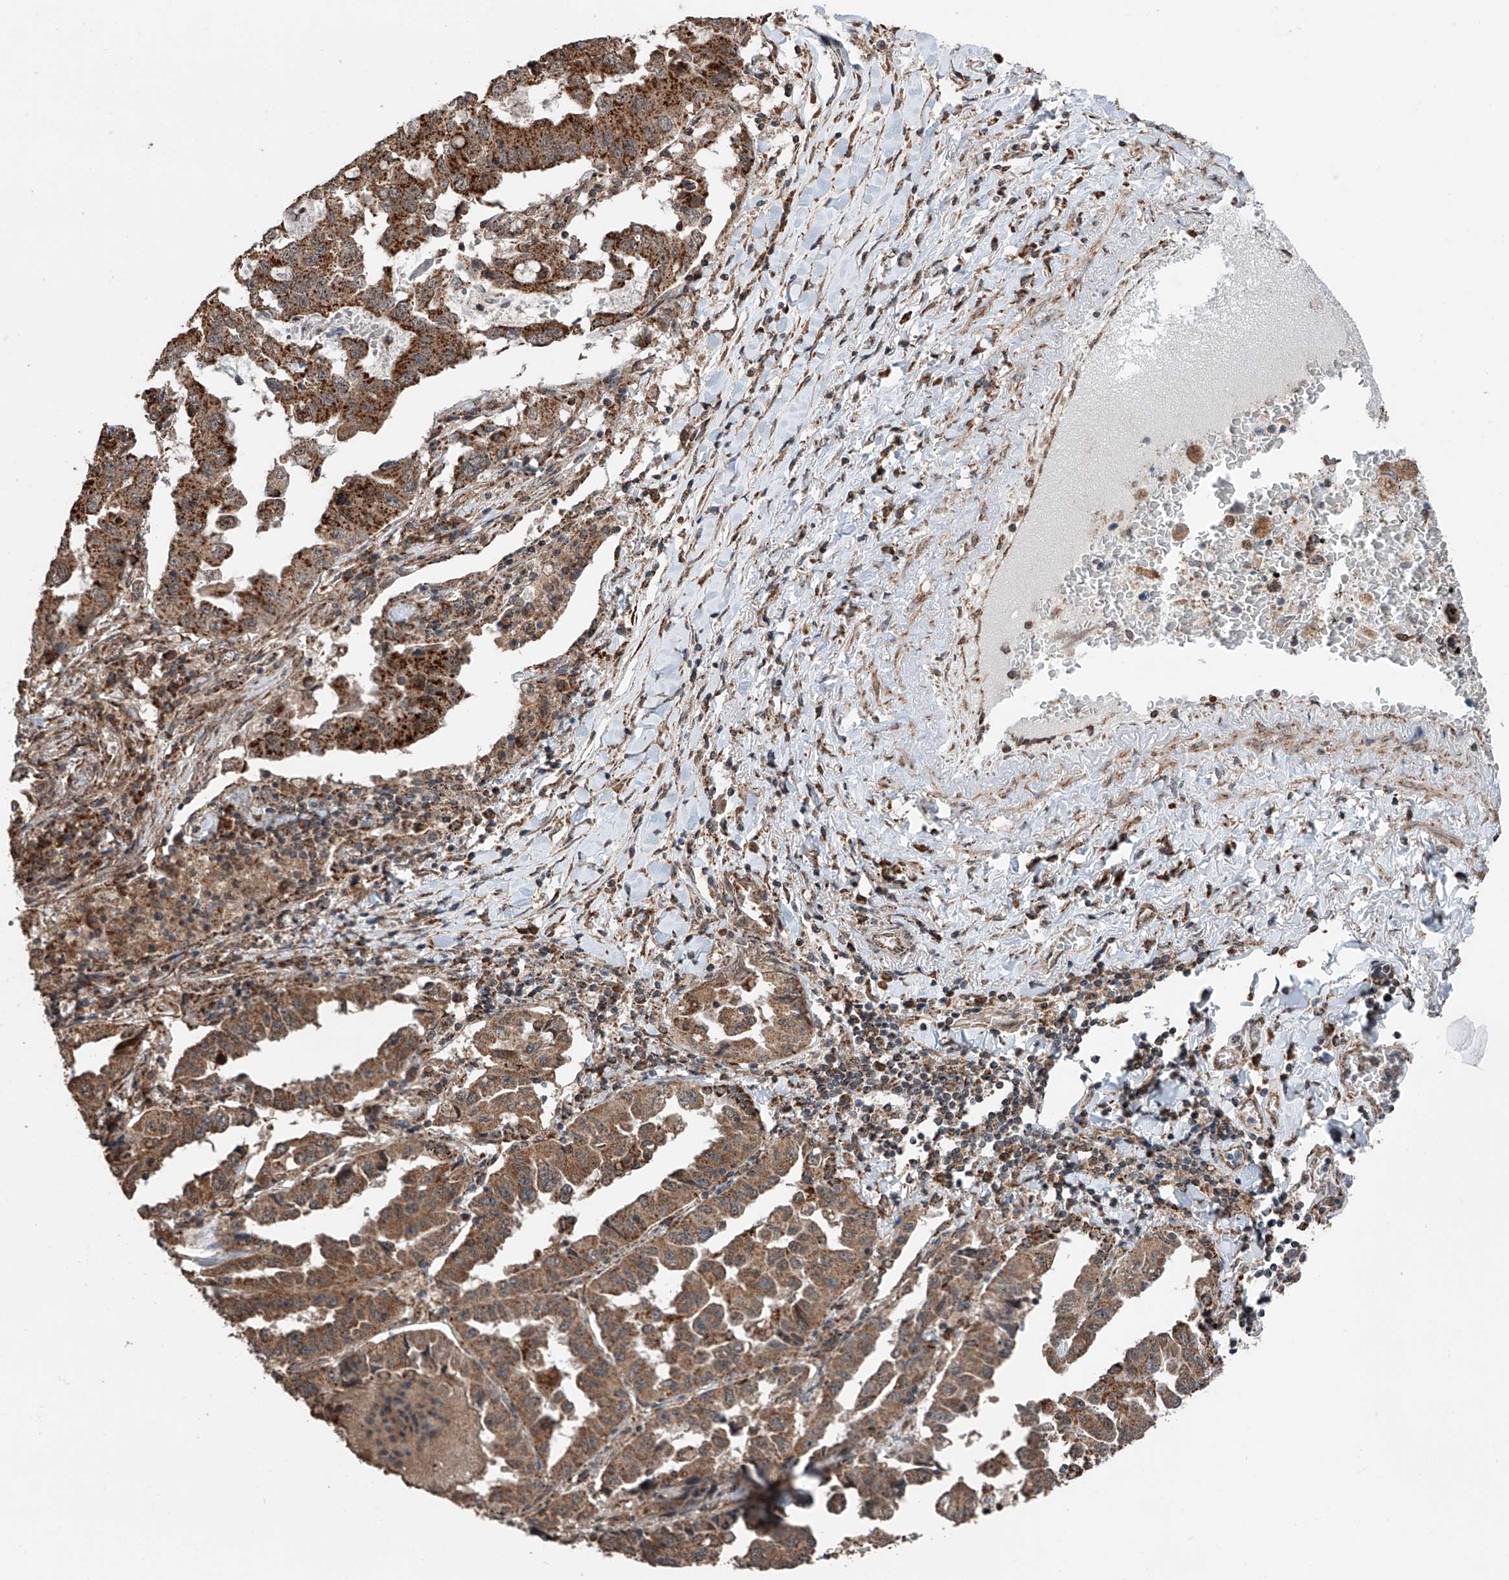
{"staining": {"intensity": "strong", "quantity": ">75%", "location": "cytoplasmic/membranous"}, "tissue": "lung cancer", "cell_type": "Tumor cells", "image_type": "cancer", "snomed": [{"axis": "morphology", "description": "Adenocarcinoma, NOS"}, {"axis": "topography", "description": "Lung"}], "caption": "Lung cancer (adenocarcinoma) stained with DAB immunohistochemistry (IHC) exhibits high levels of strong cytoplasmic/membranous staining in approximately >75% of tumor cells.", "gene": "ZNF445", "patient": {"sex": "female", "age": 51}}